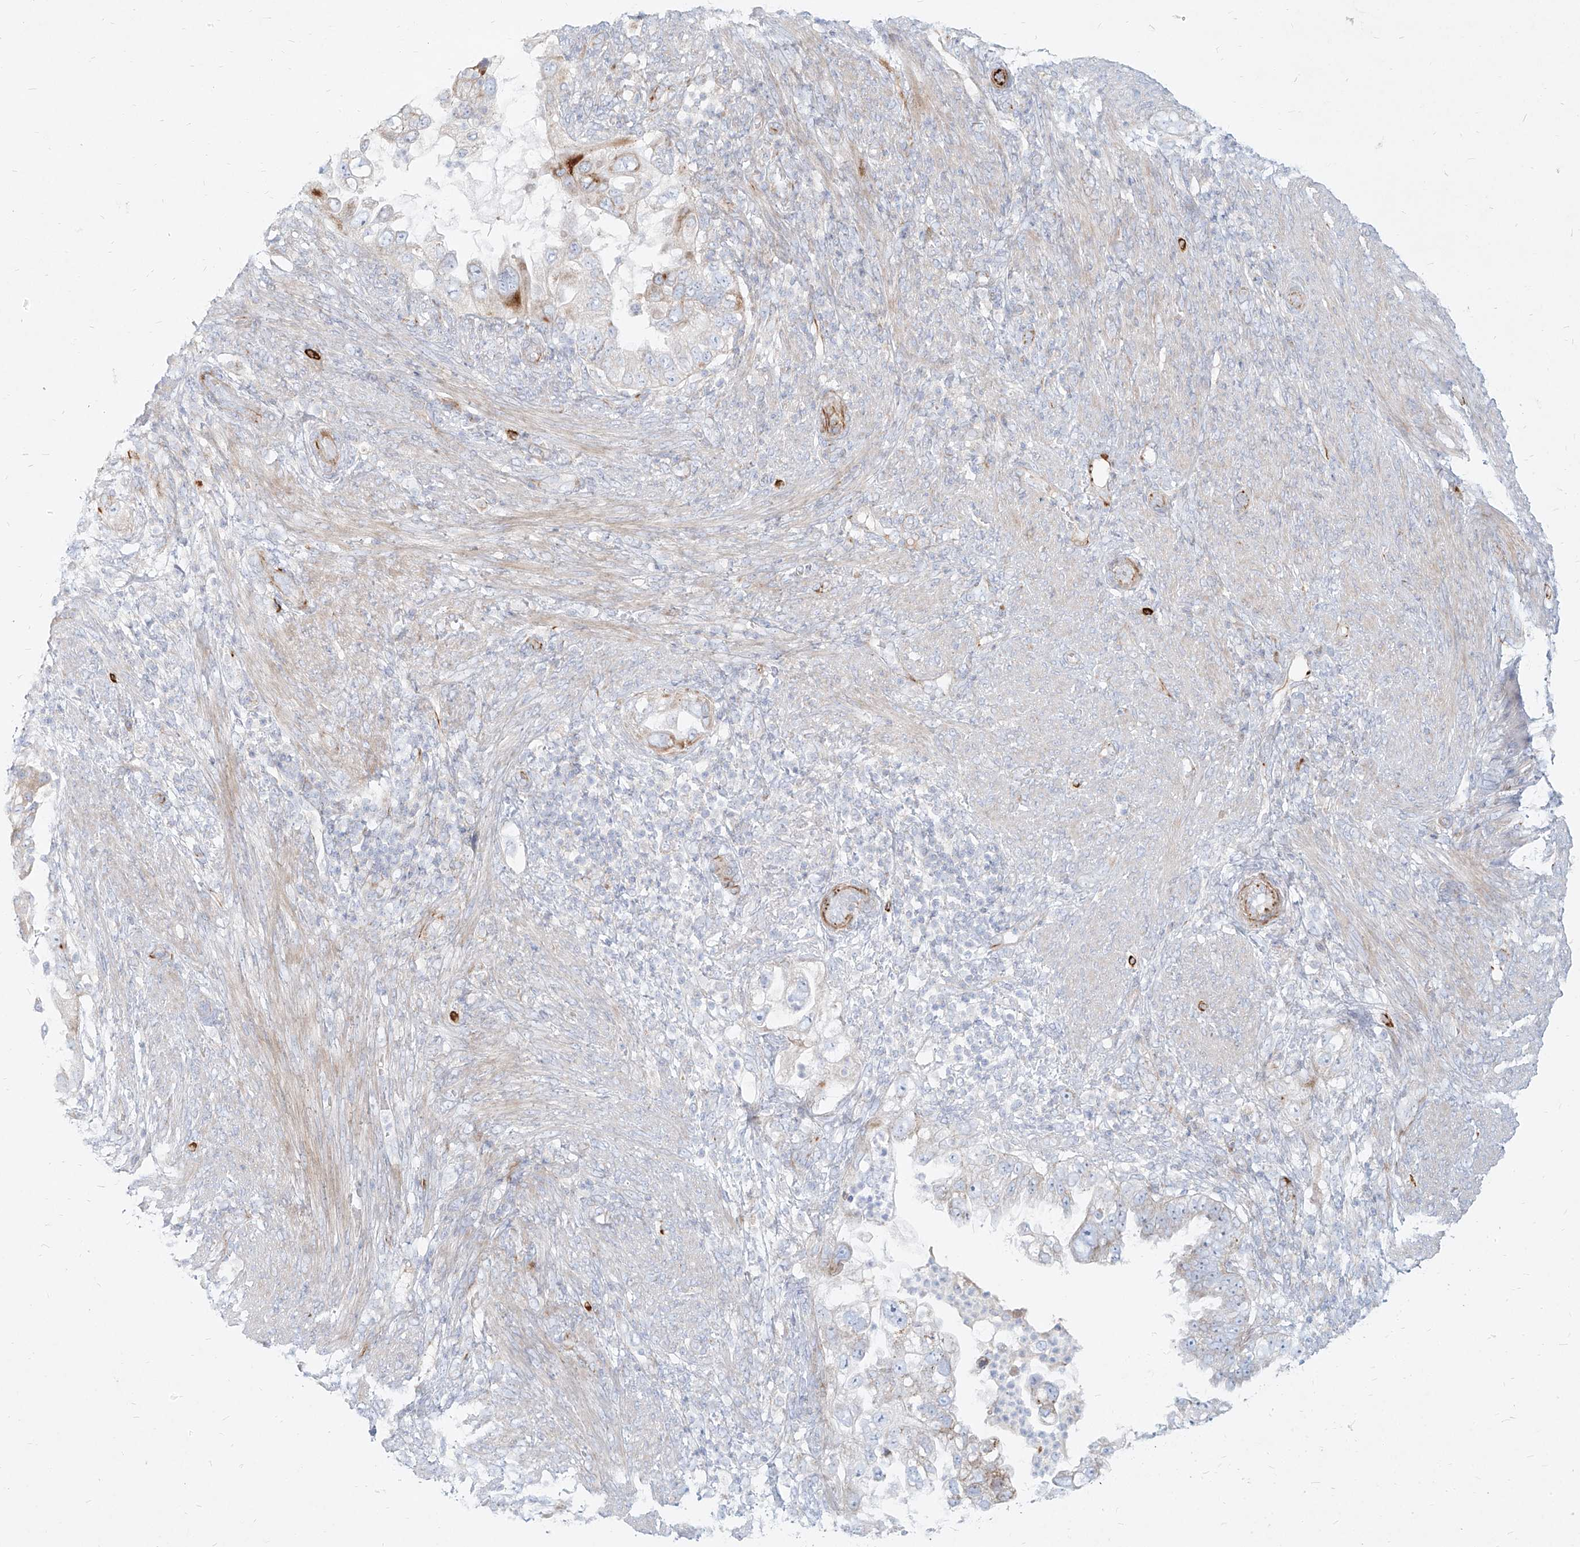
{"staining": {"intensity": "weak", "quantity": "<25%", "location": "cytoplasmic/membranous"}, "tissue": "endometrial cancer", "cell_type": "Tumor cells", "image_type": "cancer", "snomed": [{"axis": "morphology", "description": "Adenocarcinoma, NOS"}, {"axis": "topography", "description": "Endometrium"}], "caption": "The histopathology image displays no staining of tumor cells in endometrial cancer.", "gene": "MTX2", "patient": {"sex": "female", "age": 85}}